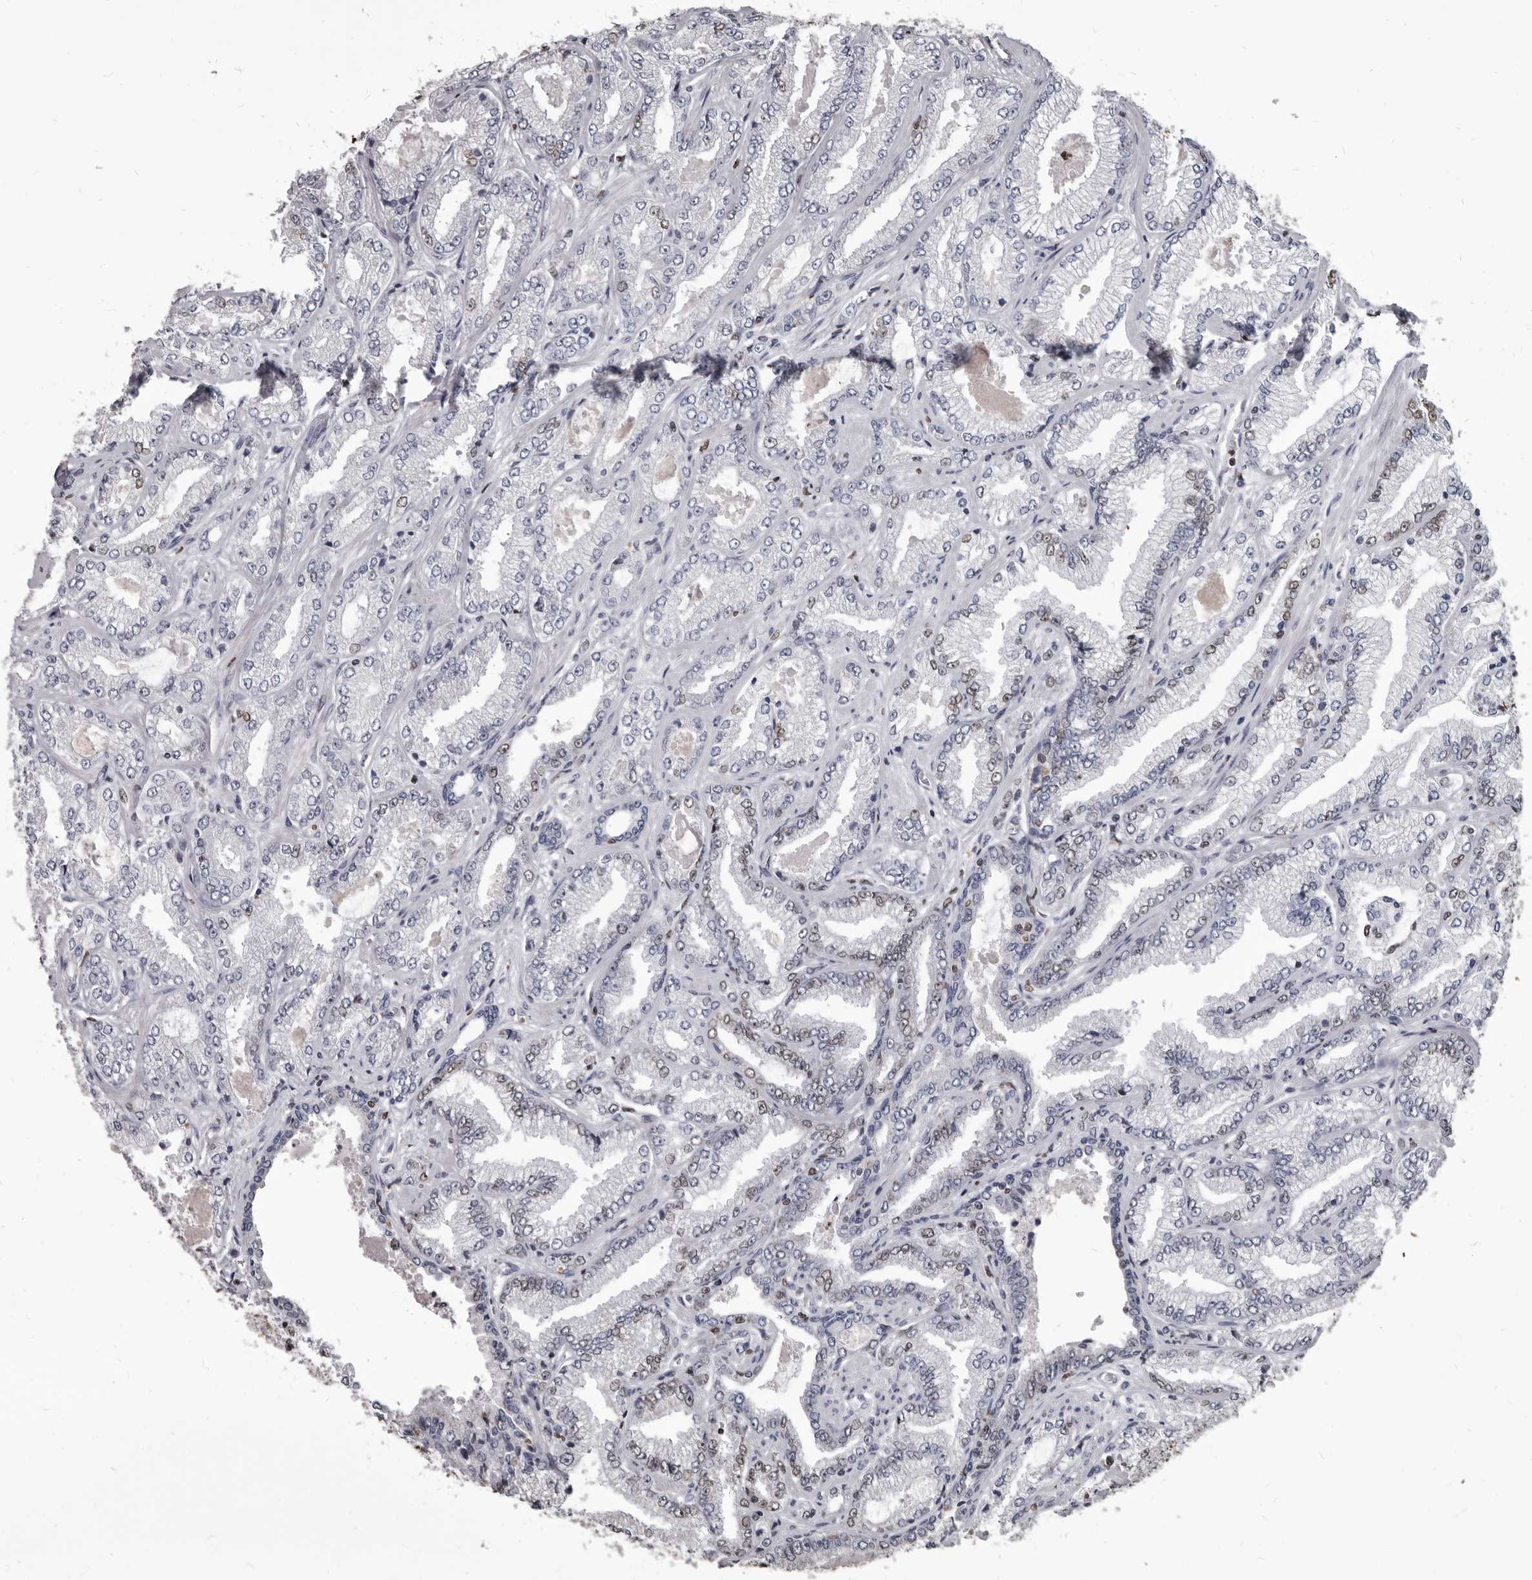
{"staining": {"intensity": "moderate", "quantity": "<25%", "location": "nuclear"}, "tissue": "prostate cancer", "cell_type": "Tumor cells", "image_type": "cancer", "snomed": [{"axis": "morphology", "description": "Adenocarcinoma, High grade"}, {"axis": "topography", "description": "Prostate"}], "caption": "This image displays immunohistochemistry (IHC) staining of prostate adenocarcinoma (high-grade), with low moderate nuclear positivity in approximately <25% of tumor cells.", "gene": "AHR", "patient": {"sex": "male", "age": 71}}